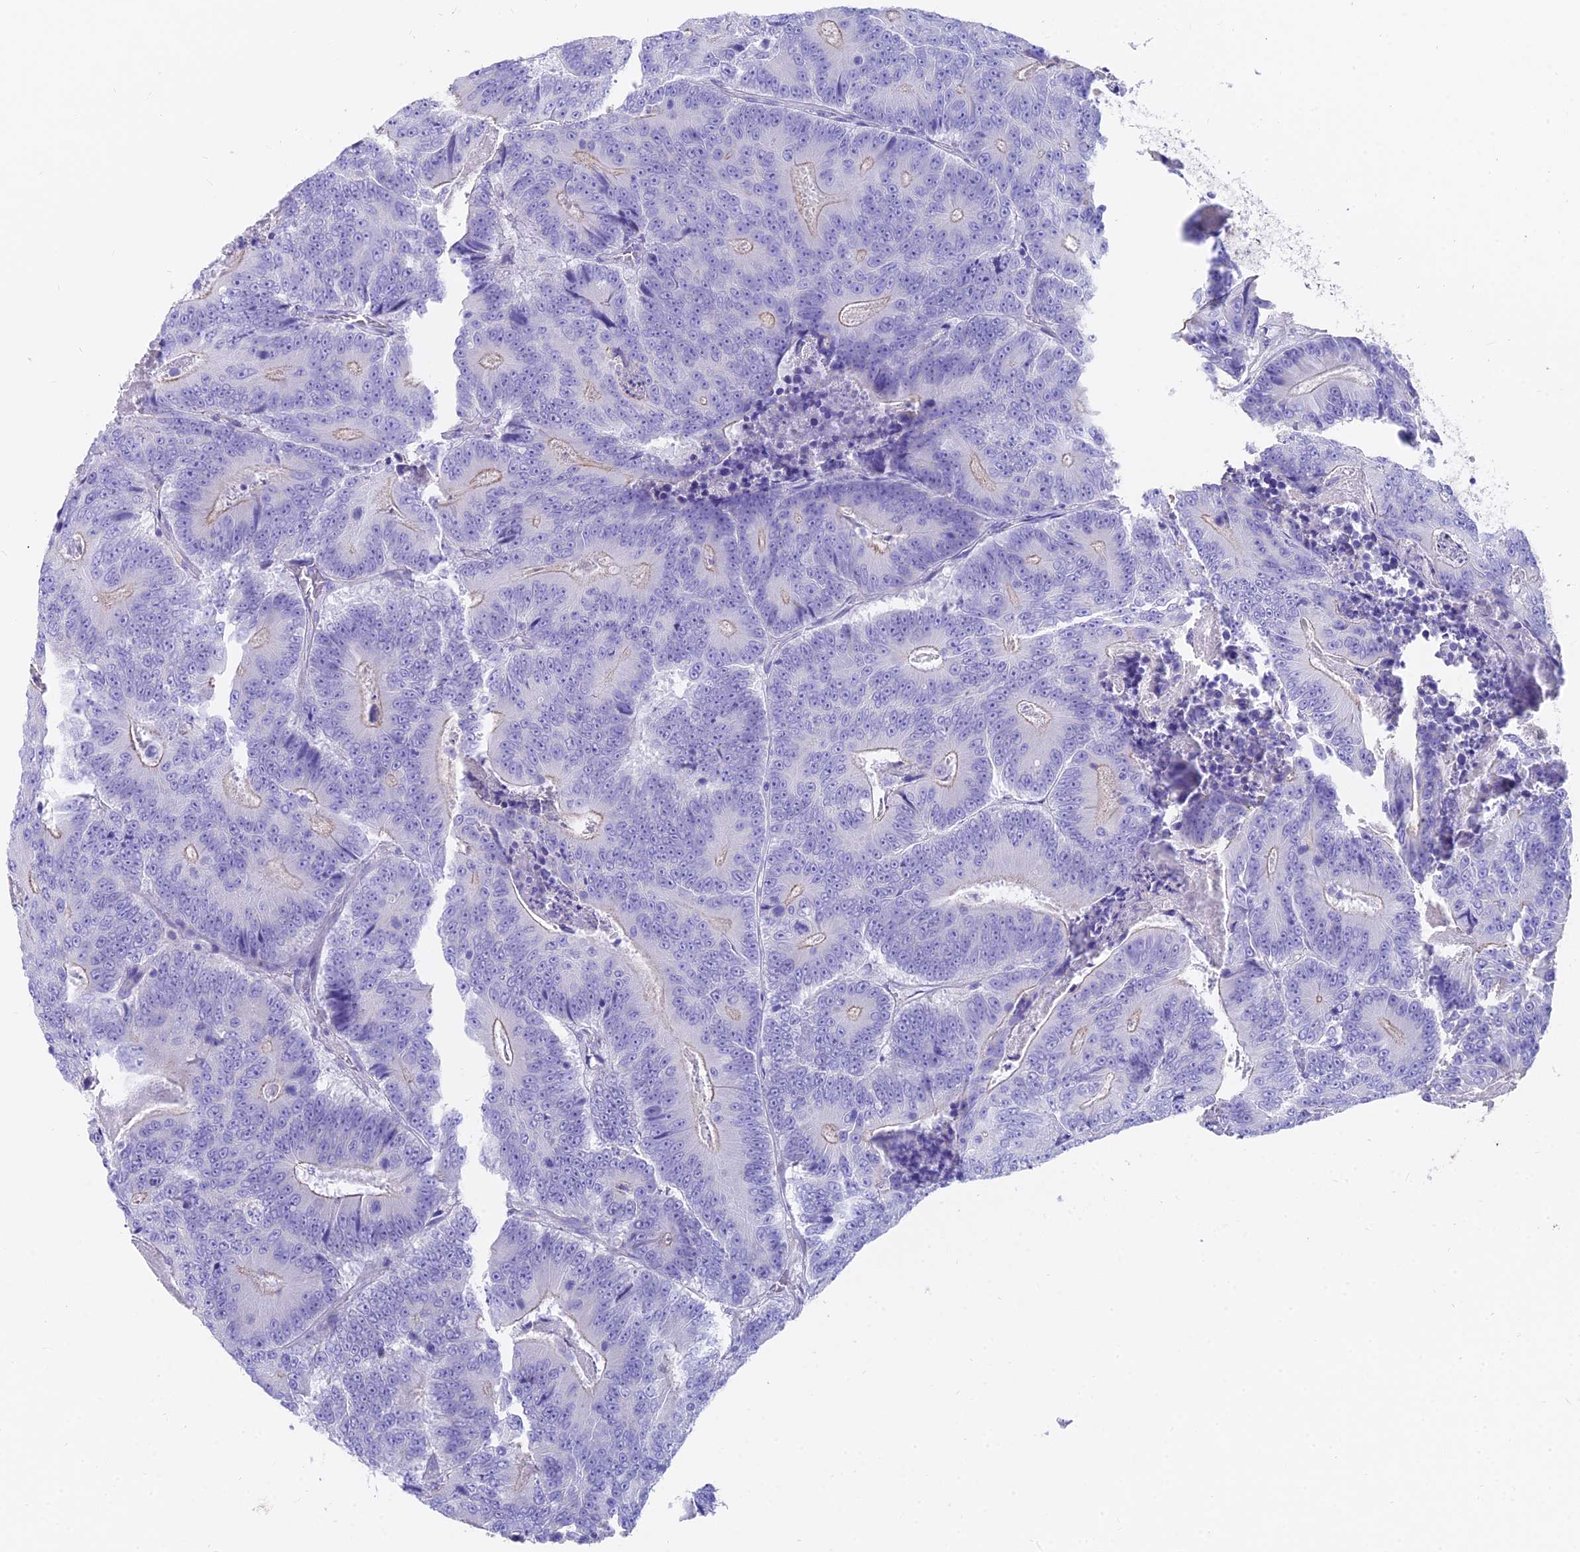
{"staining": {"intensity": "weak", "quantity": "<25%", "location": "cytoplasmic/membranous"}, "tissue": "colorectal cancer", "cell_type": "Tumor cells", "image_type": "cancer", "snomed": [{"axis": "morphology", "description": "Adenocarcinoma, NOS"}, {"axis": "topography", "description": "Colon"}], "caption": "Immunohistochemical staining of colorectal cancer displays no significant staining in tumor cells. (IHC, brightfield microscopy, high magnification).", "gene": "FAM168B", "patient": {"sex": "male", "age": 83}}